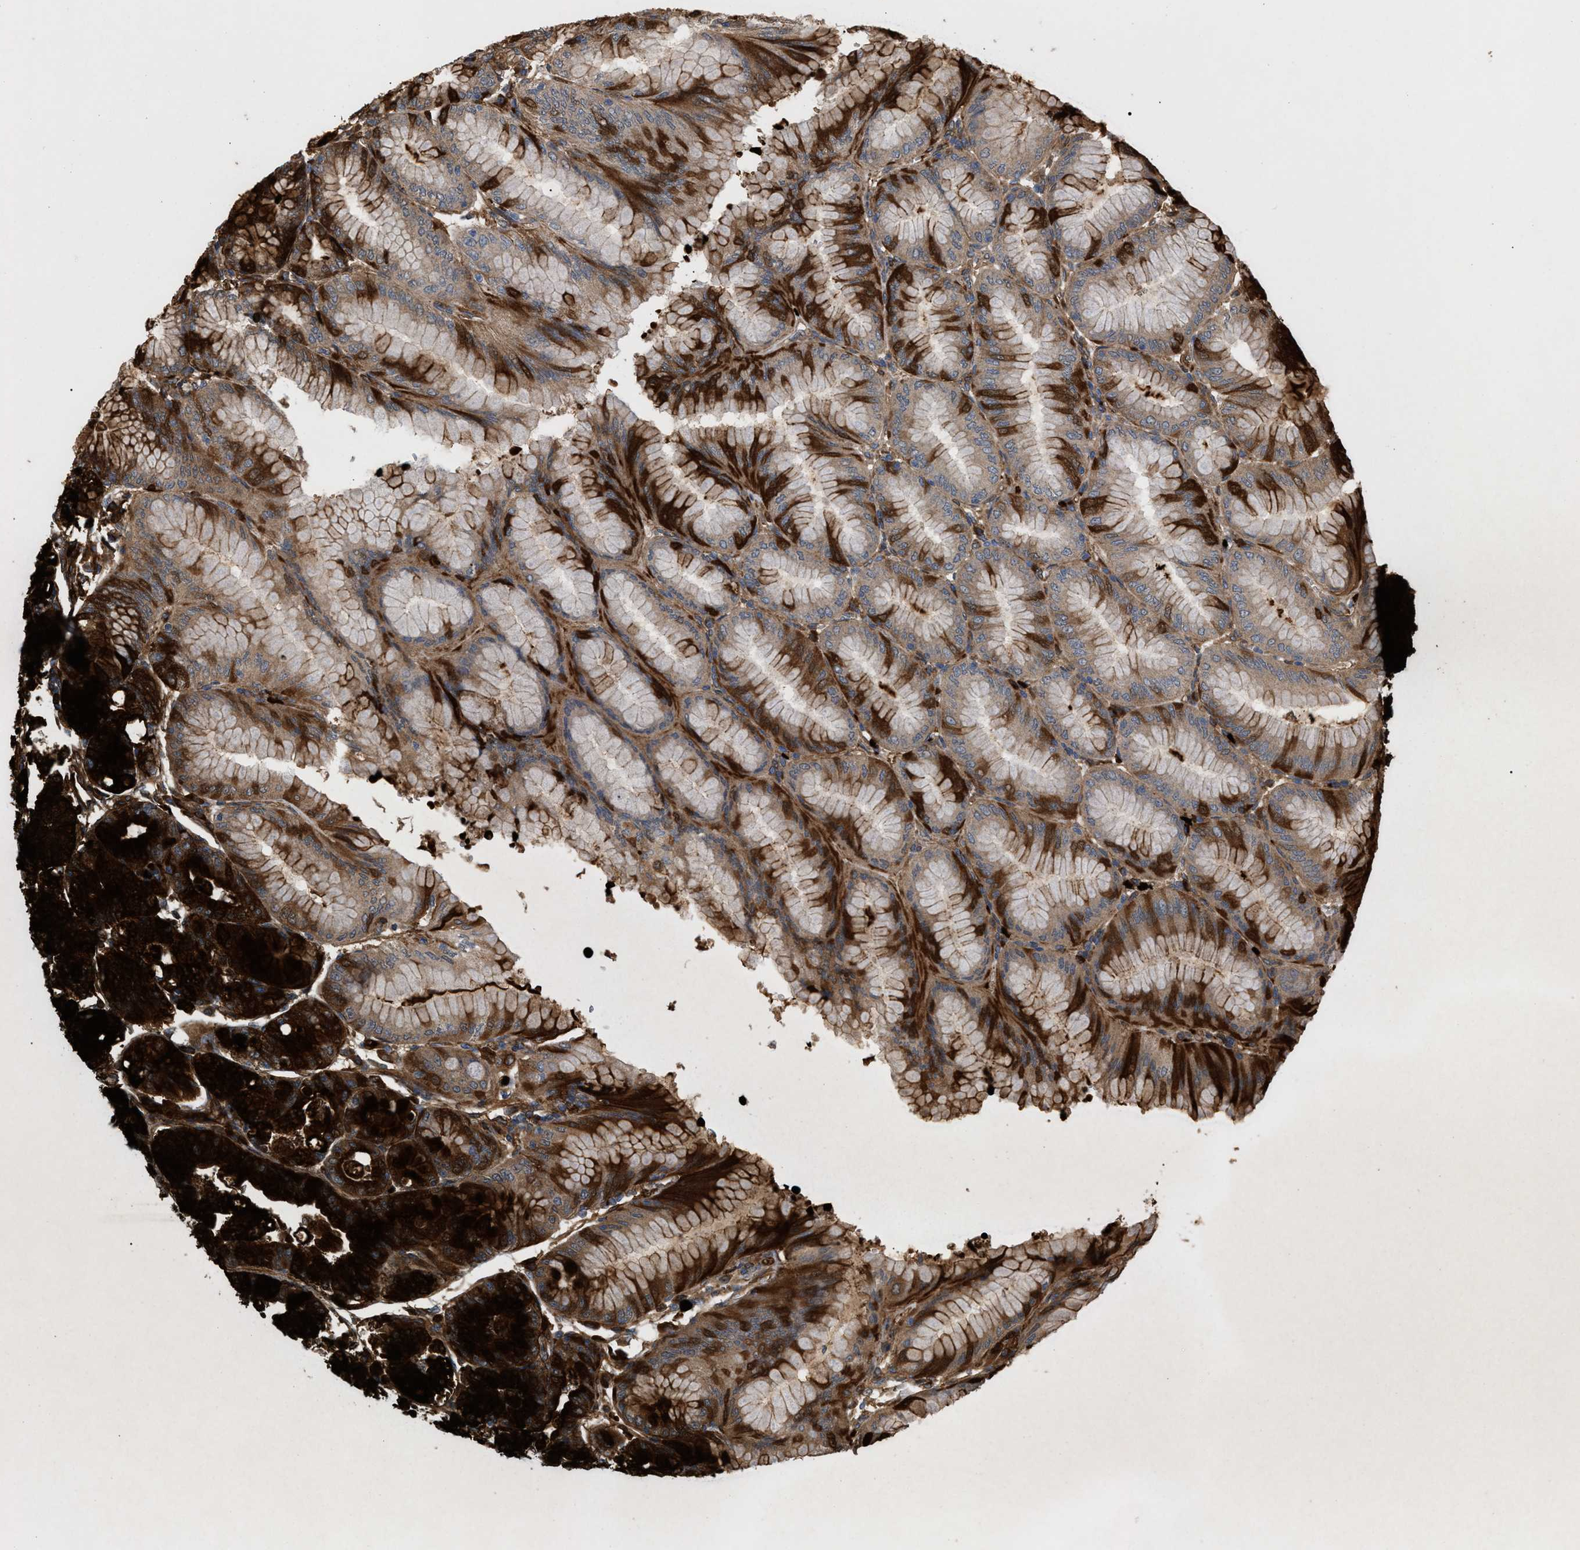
{"staining": {"intensity": "strong", "quantity": ">75%", "location": "cytoplasmic/membranous"}, "tissue": "stomach", "cell_type": "Glandular cells", "image_type": "normal", "snomed": [{"axis": "morphology", "description": "Normal tissue, NOS"}, {"axis": "topography", "description": "Stomach, lower"}], "caption": "Stomach stained with immunohistochemistry demonstrates strong cytoplasmic/membranous positivity in about >75% of glandular cells.", "gene": "GCC1", "patient": {"sex": "male", "age": 71}}